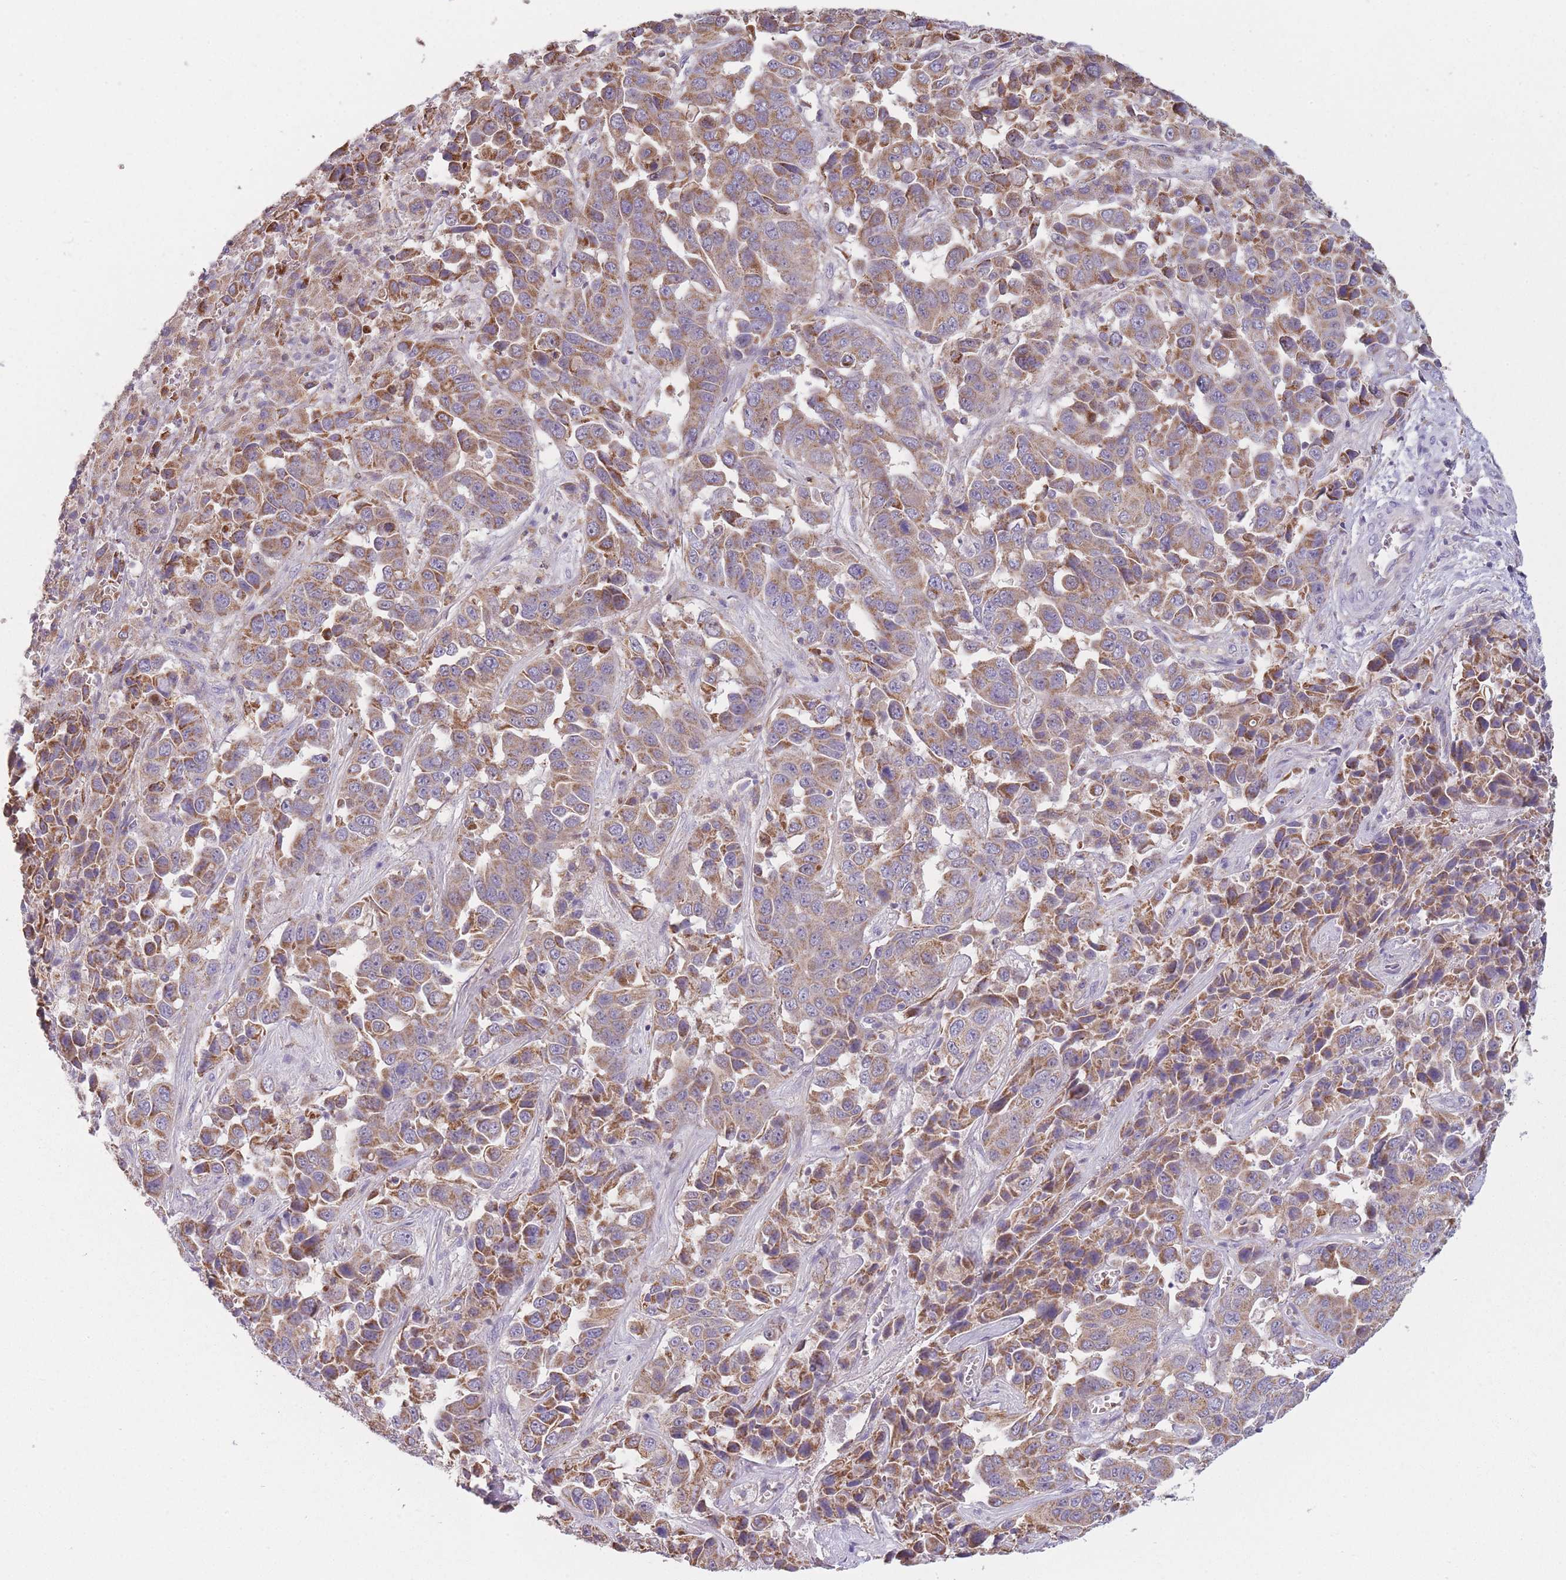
{"staining": {"intensity": "moderate", "quantity": ">75%", "location": "cytoplasmic/membranous"}, "tissue": "liver cancer", "cell_type": "Tumor cells", "image_type": "cancer", "snomed": [{"axis": "morphology", "description": "Cholangiocarcinoma"}, {"axis": "topography", "description": "Liver"}], "caption": "An immunohistochemistry (IHC) micrograph of neoplastic tissue is shown. Protein staining in brown shows moderate cytoplasmic/membranous positivity in liver cholangiocarcinoma within tumor cells. The staining is performed using DAB (3,3'-diaminobenzidine) brown chromogen to label protein expression. The nuclei are counter-stained blue using hematoxylin.", "gene": "PRAM1", "patient": {"sex": "female", "age": 52}}